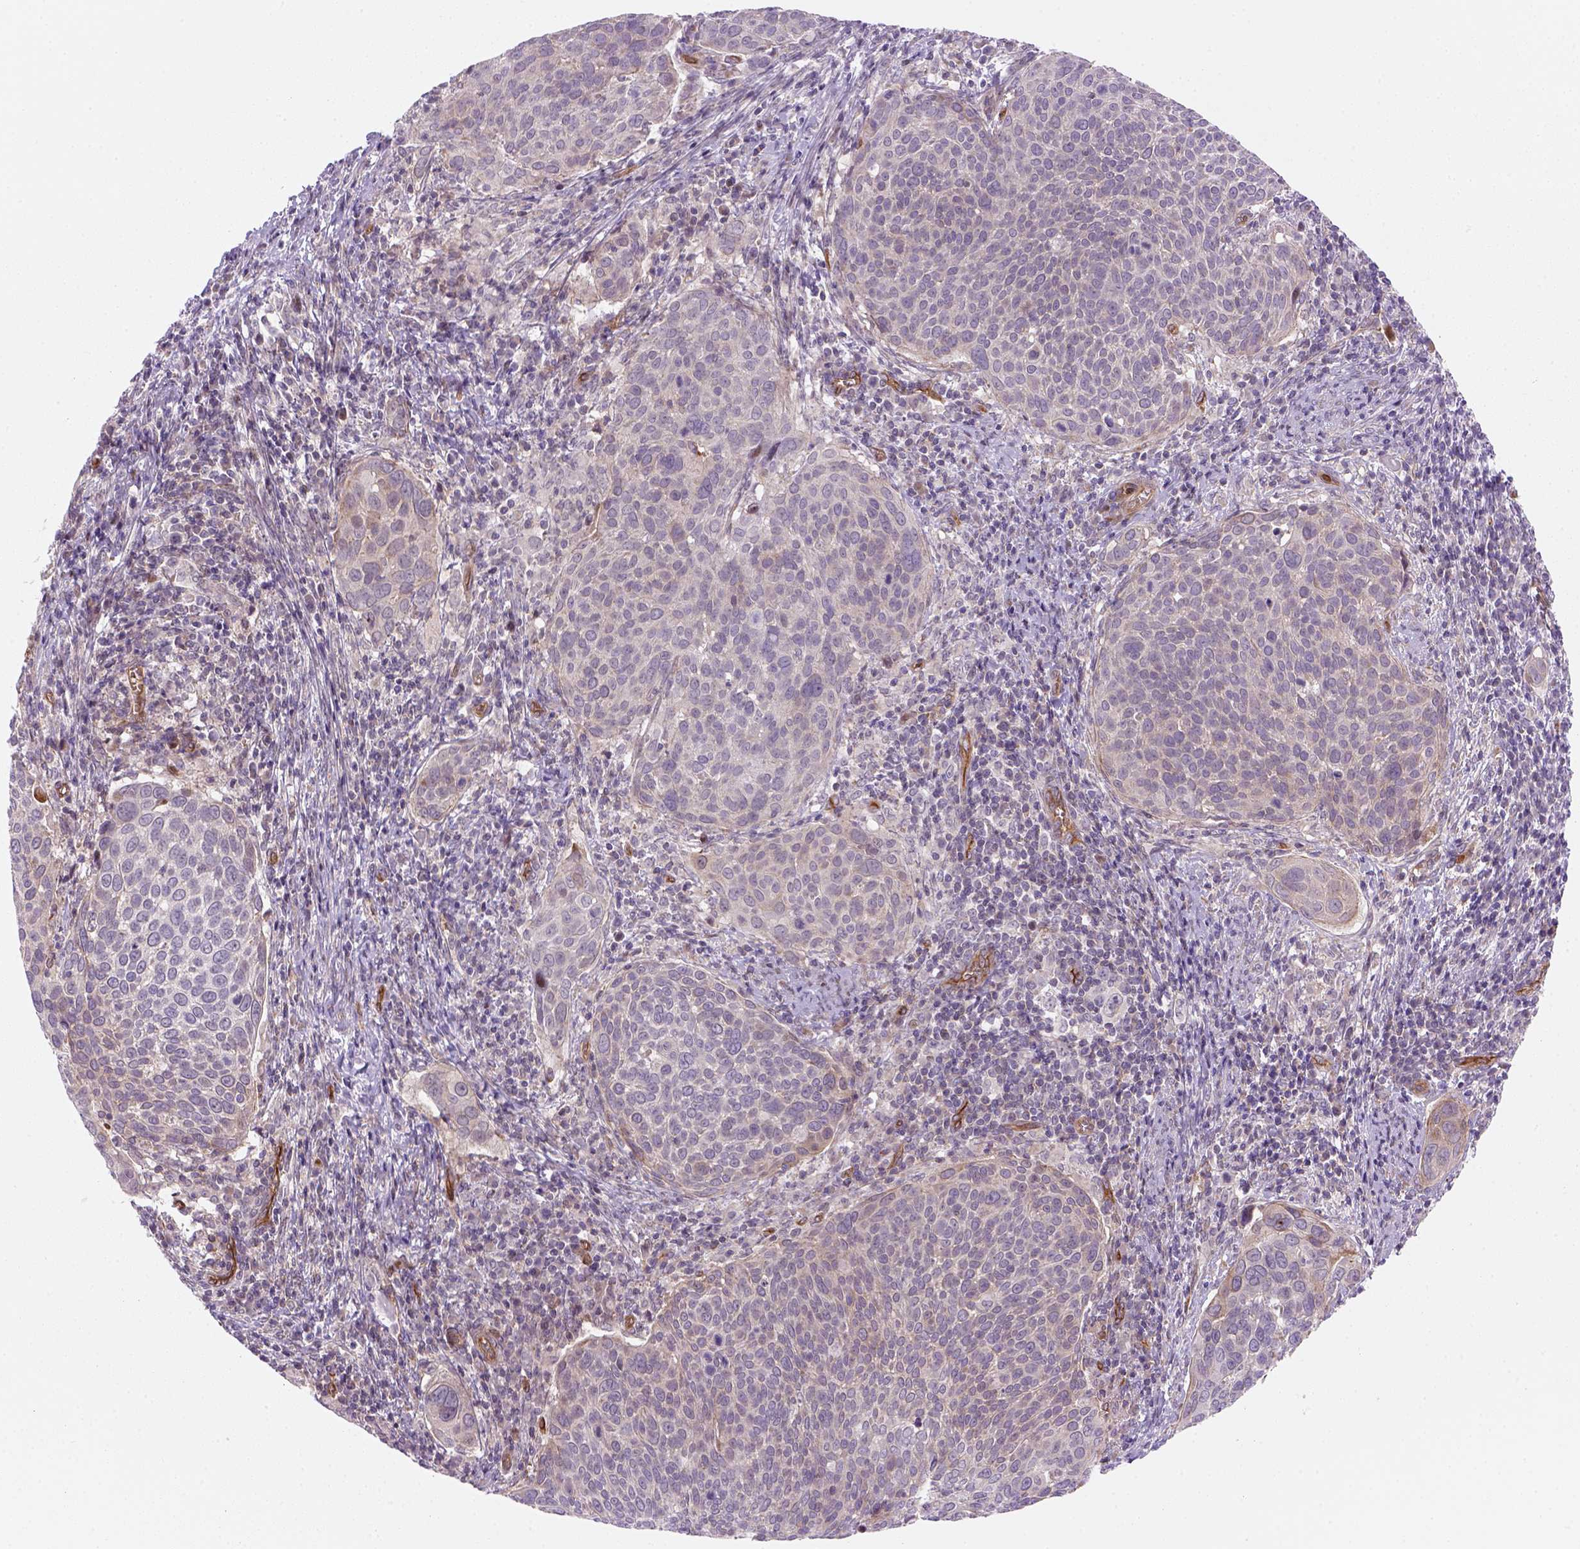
{"staining": {"intensity": "weak", "quantity": "<25%", "location": "cytoplasmic/membranous"}, "tissue": "cervical cancer", "cell_type": "Tumor cells", "image_type": "cancer", "snomed": [{"axis": "morphology", "description": "Squamous cell carcinoma, NOS"}, {"axis": "topography", "description": "Cervix"}], "caption": "The image demonstrates no significant staining in tumor cells of squamous cell carcinoma (cervical).", "gene": "VSTM5", "patient": {"sex": "female", "age": 39}}